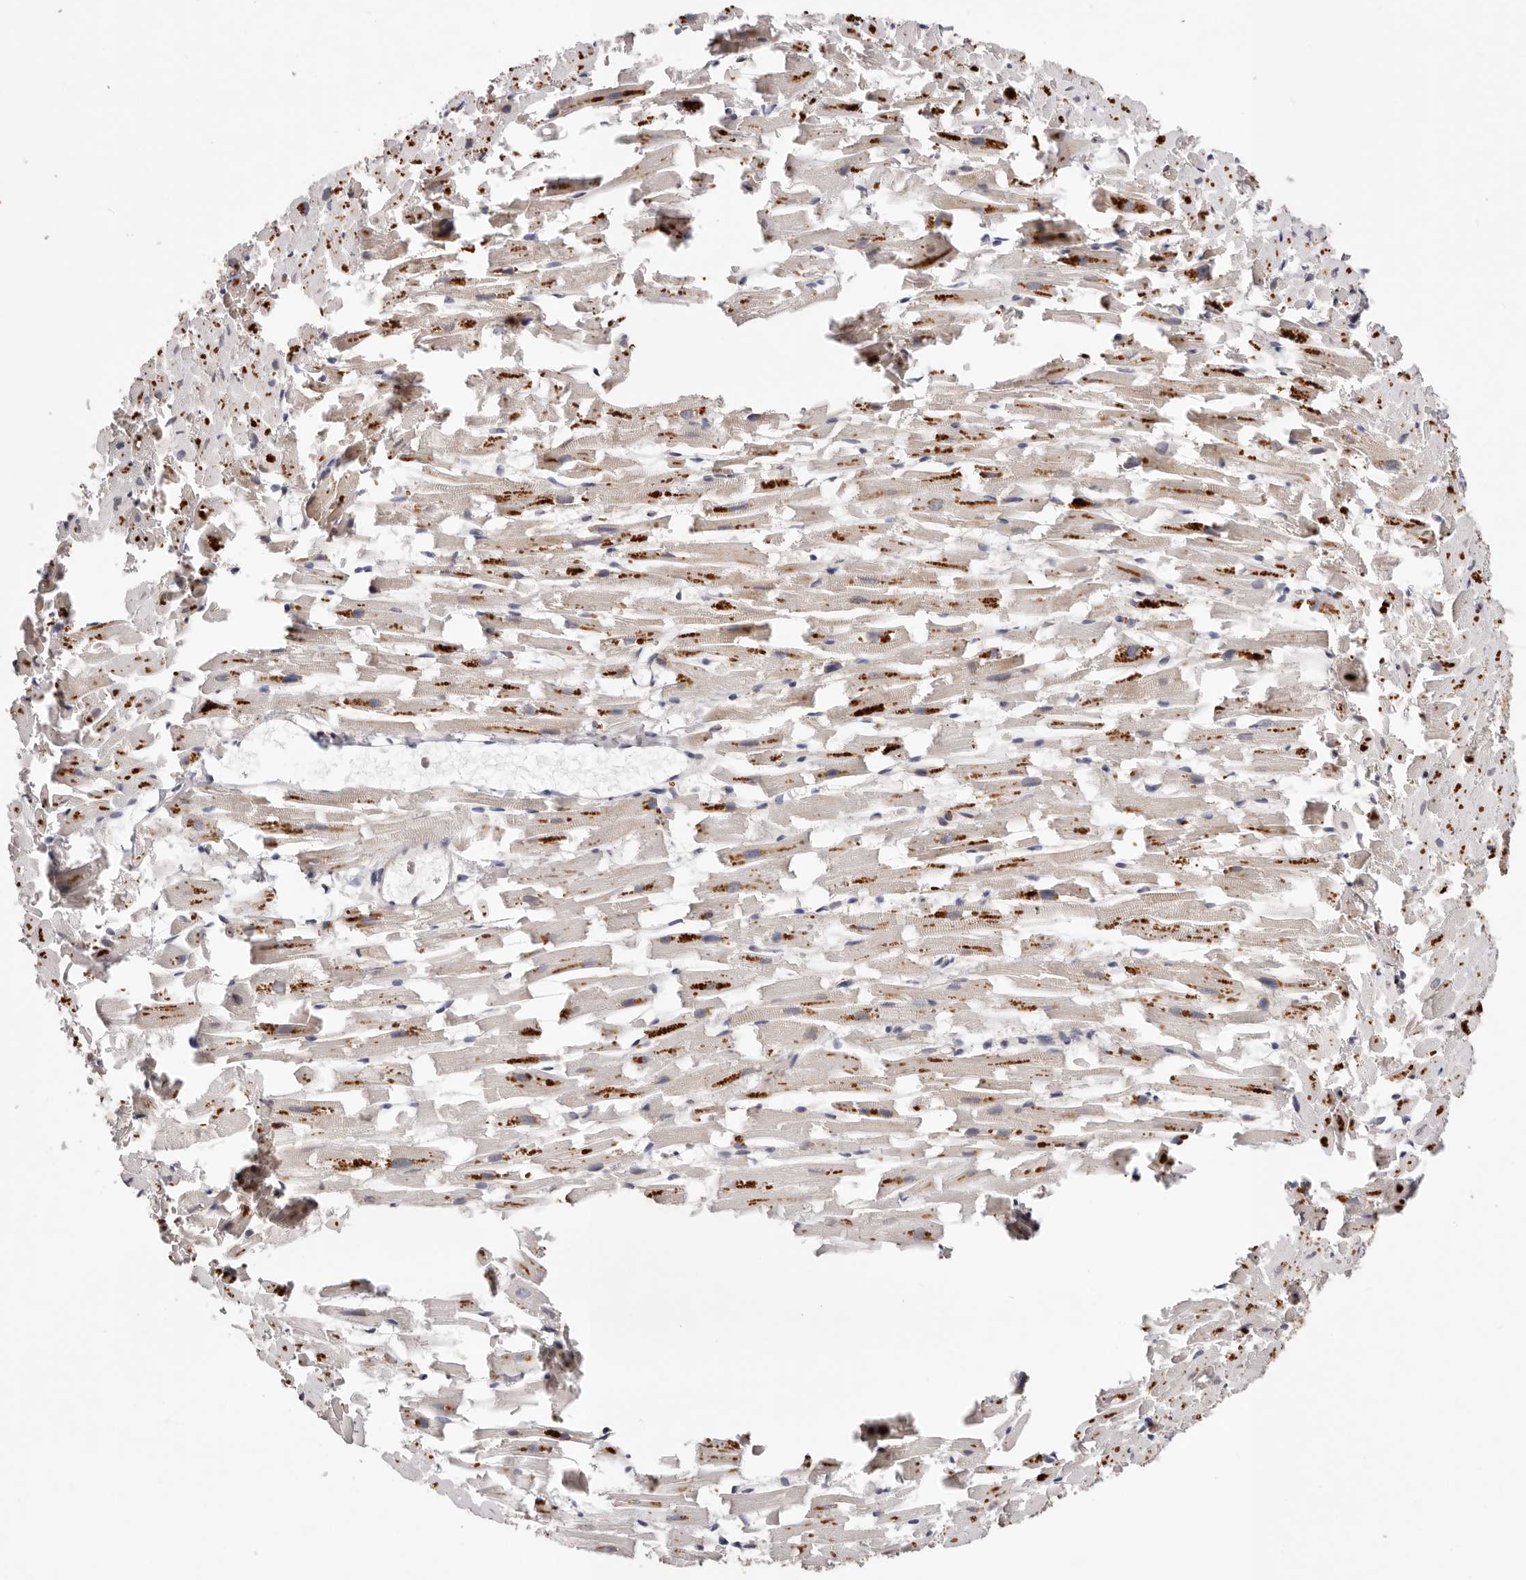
{"staining": {"intensity": "moderate", "quantity": "25%-75%", "location": "cytoplasmic/membranous,nuclear"}, "tissue": "heart muscle", "cell_type": "Cardiomyocytes", "image_type": "normal", "snomed": [{"axis": "morphology", "description": "Normal tissue, NOS"}, {"axis": "topography", "description": "Heart"}], "caption": "IHC staining of normal heart muscle, which displays medium levels of moderate cytoplasmic/membranous,nuclear staining in approximately 25%-75% of cardiomyocytes indicating moderate cytoplasmic/membranous,nuclear protein positivity. The staining was performed using DAB (3,3'-diaminobenzidine) (brown) for protein detection and nuclei were counterstained in hematoxylin (blue).", "gene": "MACF1", "patient": {"sex": "female", "age": 64}}